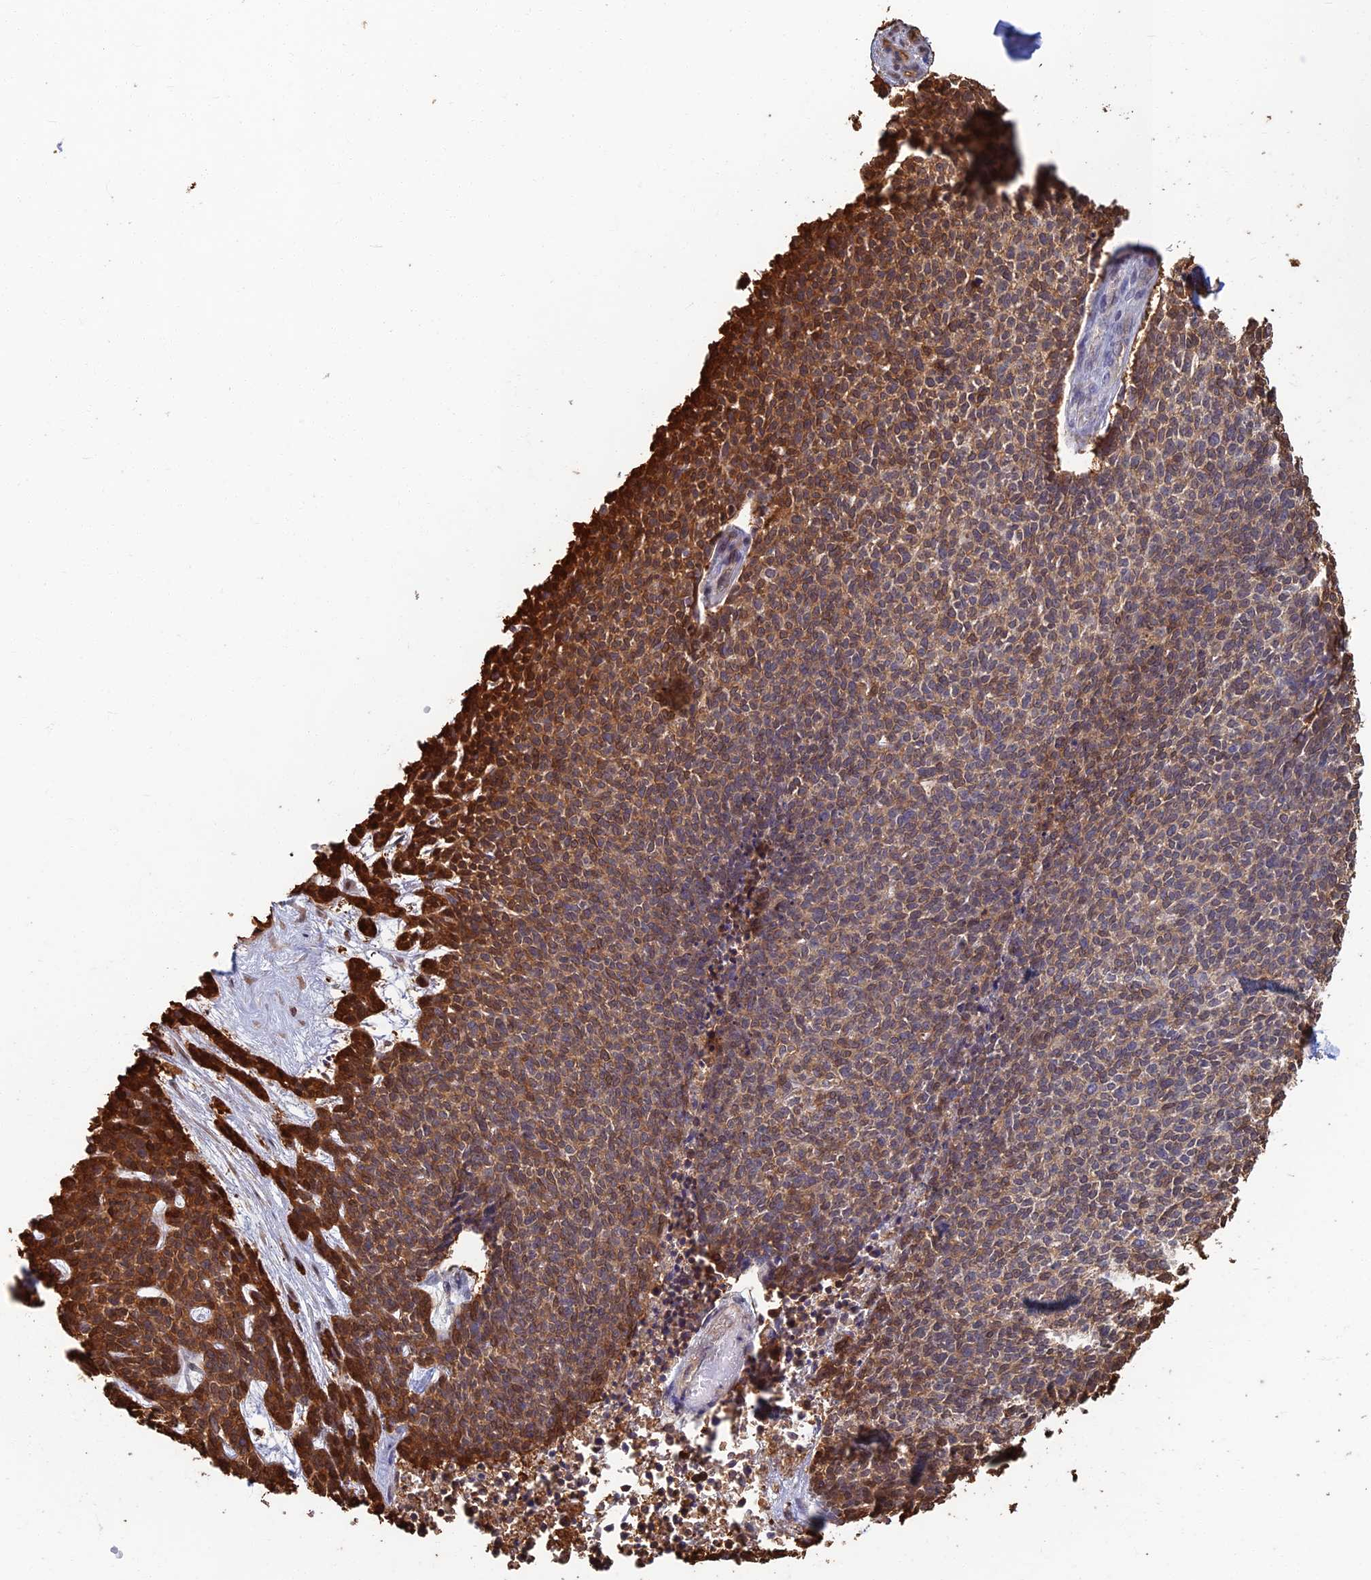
{"staining": {"intensity": "moderate", "quantity": "25%-75%", "location": "cytoplasmic/membranous"}, "tissue": "skin cancer", "cell_type": "Tumor cells", "image_type": "cancer", "snomed": [{"axis": "morphology", "description": "Basal cell carcinoma"}, {"axis": "topography", "description": "Skin"}], "caption": "Moderate cytoplasmic/membranous staining for a protein is present in about 25%-75% of tumor cells of skin cancer (basal cell carcinoma) using immunohistochemistry (IHC).", "gene": "LRRN3", "patient": {"sex": "female", "age": 84}}